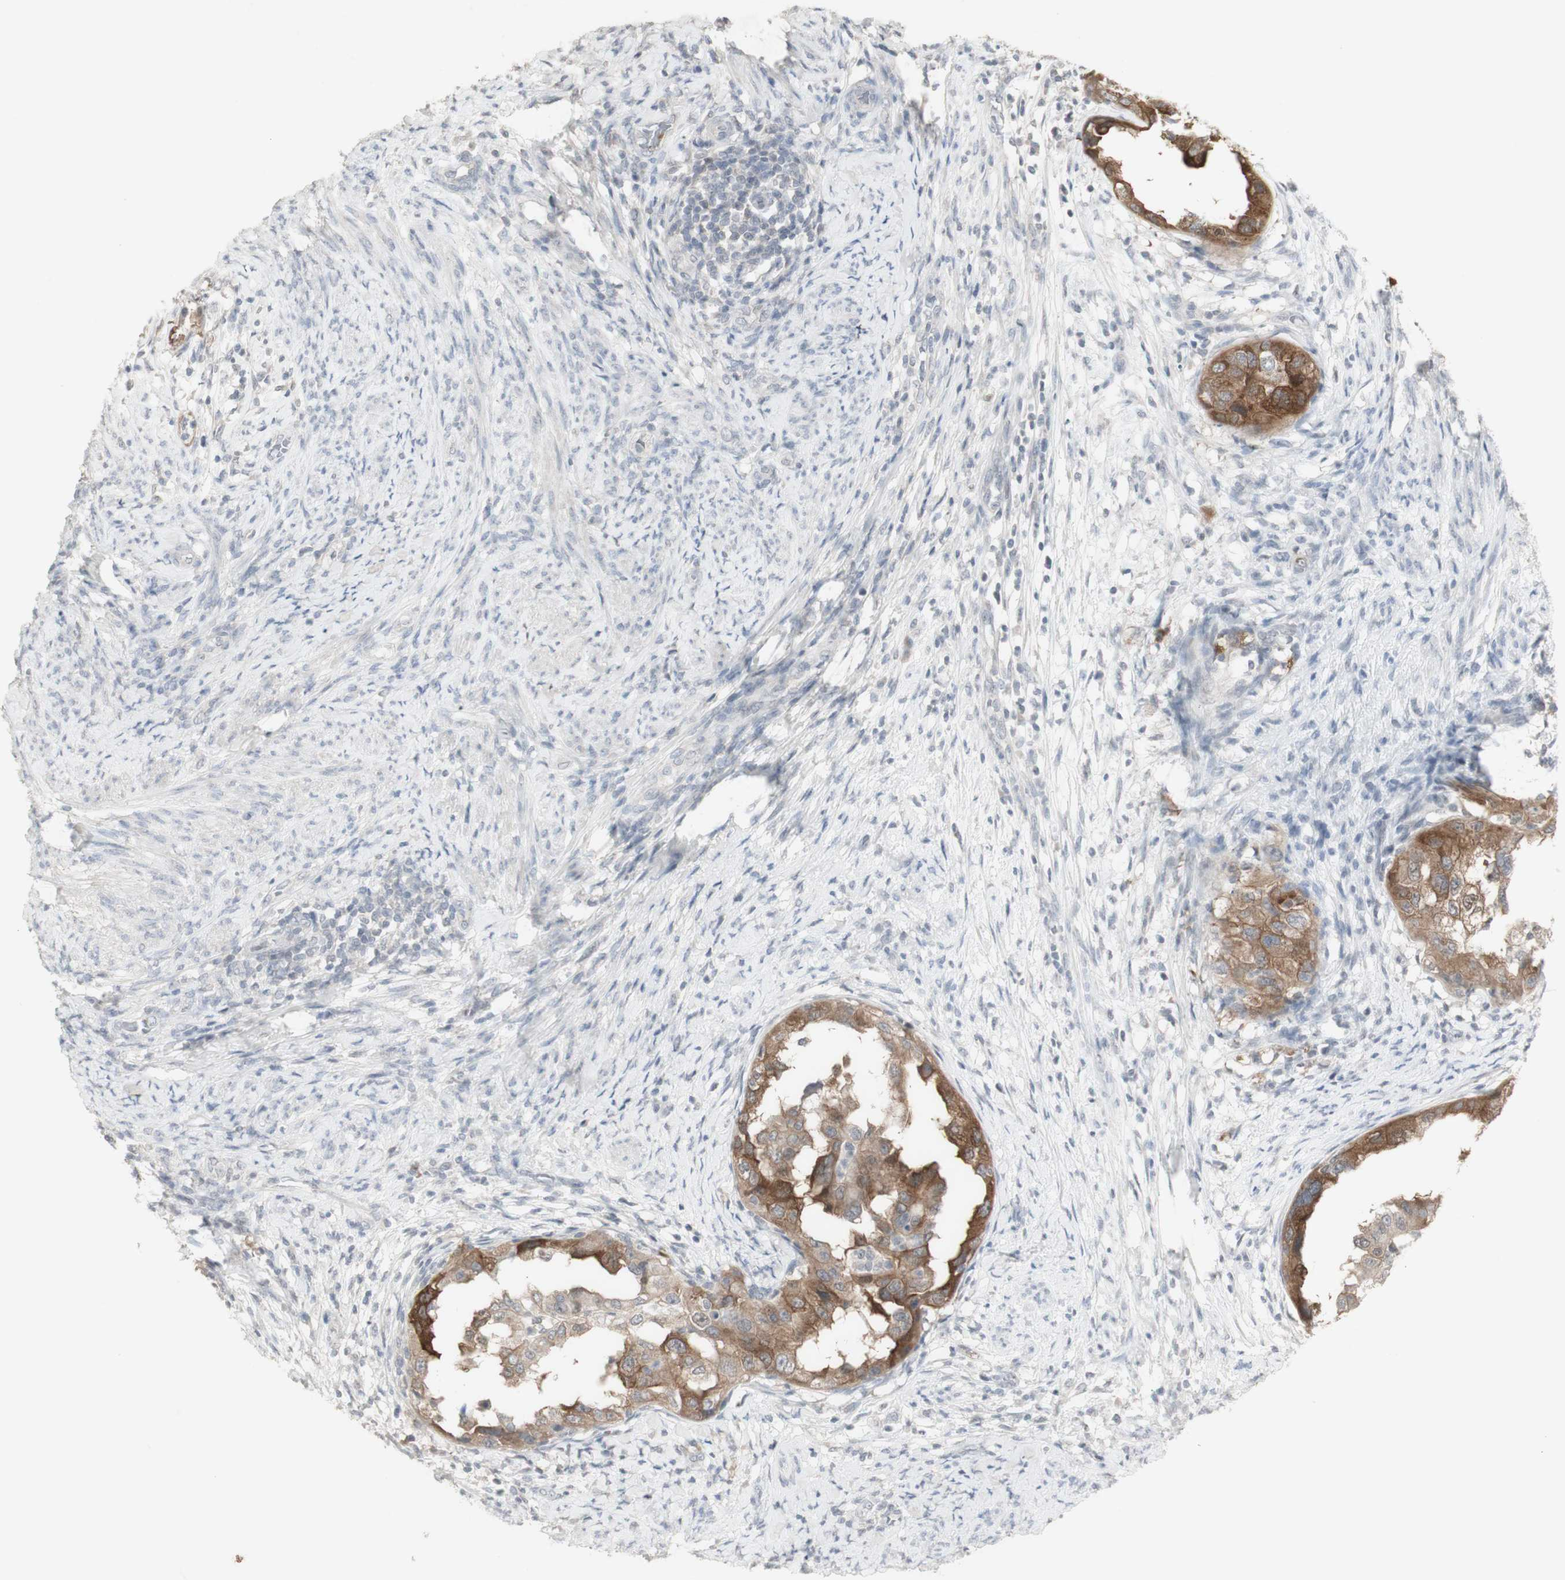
{"staining": {"intensity": "moderate", "quantity": ">75%", "location": "cytoplasmic/membranous"}, "tissue": "endometrial cancer", "cell_type": "Tumor cells", "image_type": "cancer", "snomed": [{"axis": "morphology", "description": "Adenocarcinoma, NOS"}, {"axis": "topography", "description": "Endometrium"}], "caption": "Immunohistochemistry (DAB (3,3'-diaminobenzidine)) staining of adenocarcinoma (endometrial) displays moderate cytoplasmic/membranous protein staining in approximately >75% of tumor cells. (IHC, brightfield microscopy, high magnification).", "gene": "C1orf116", "patient": {"sex": "female", "age": 85}}